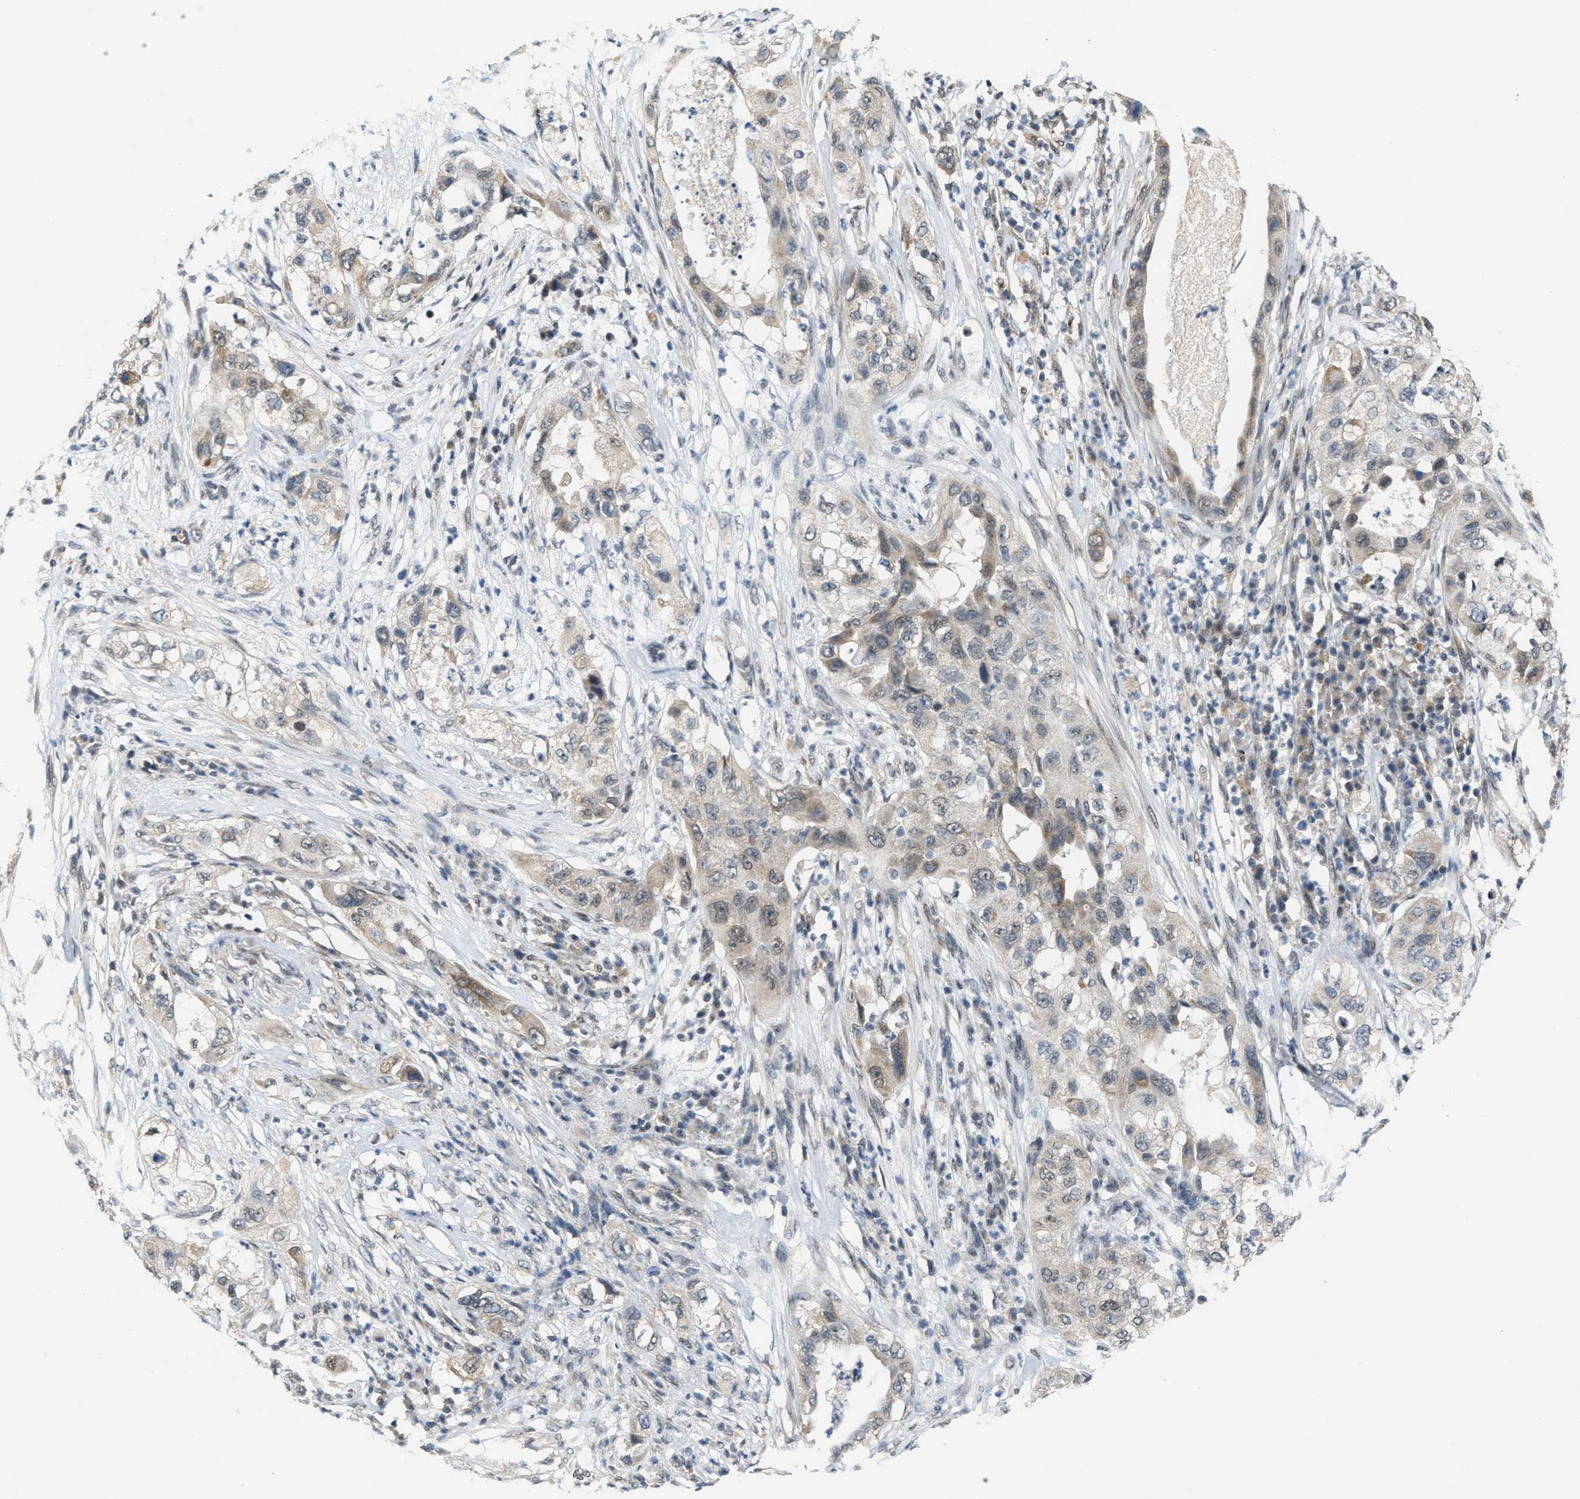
{"staining": {"intensity": "weak", "quantity": "<25%", "location": "cytoplasmic/membranous"}, "tissue": "pancreatic cancer", "cell_type": "Tumor cells", "image_type": "cancer", "snomed": [{"axis": "morphology", "description": "Adenocarcinoma, NOS"}, {"axis": "topography", "description": "Pancreas"}], "caption": "Immunohistochemistry (IHC) of pancreatic cancer (adenocarcinoma) exhibits no staining in tumor cells.", "gene": "KIF24", "patient": {"sex": "female", "age": 78}}